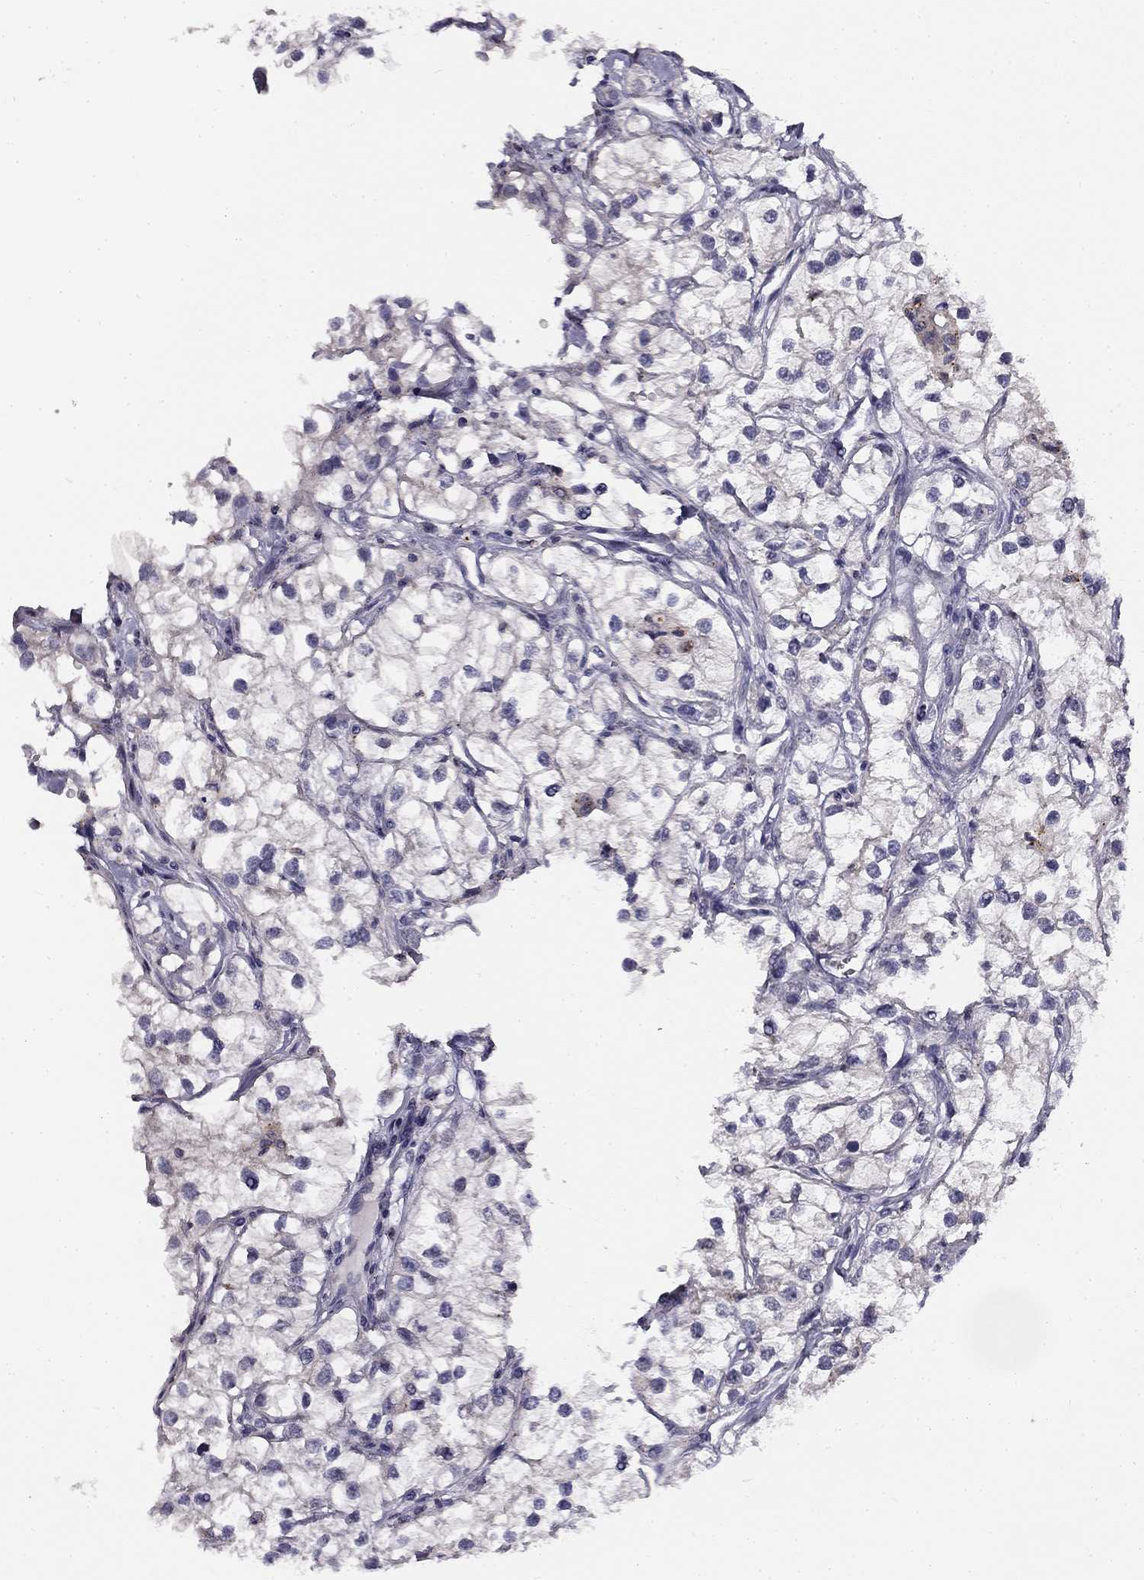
{"staining": {"intensity": "negative", "quantity": "none", "location": "none"}, "tissue": "renal cancer", "cell_type": "Tumor cells", "image_type": "cancer", "snomed": [{"axis": "morphology", "description": "Adenocarcinoma, NOS"}, {"axis": "topography", "description": "Kidney"}], "caption": "Immunohistochemical staining of renal adenocarcinoma displays no significant expression in tumor cells.", "gene": "CNR1", "patient": {"sex": "male", "age": 59}}